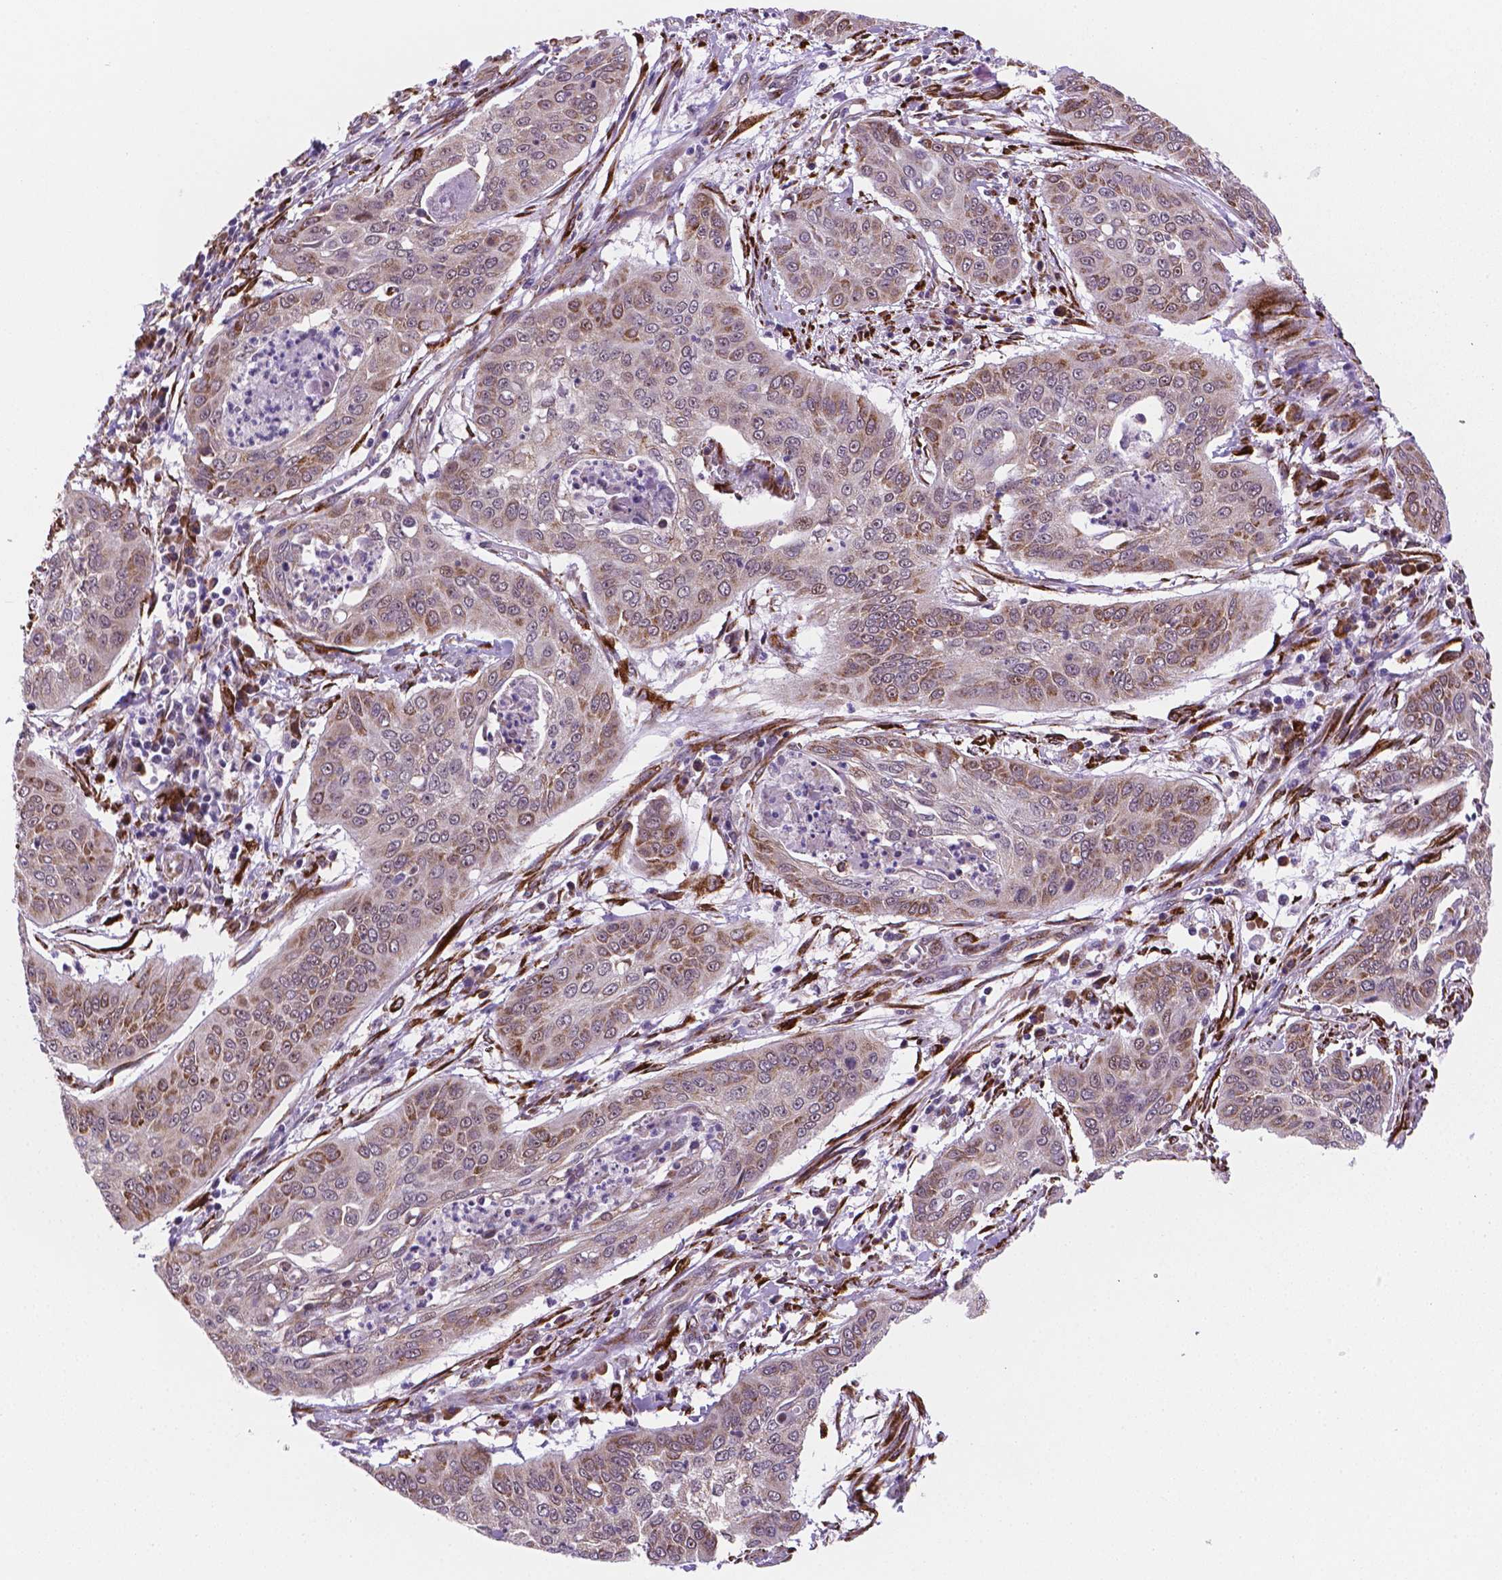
{"staining": {"intensity": "moderate", "quantity": "<25%", "location": "cytoplasmic/membranous"}, "tissue": "cervical cancer", "cell_type": "Tumor cells", "image_type": "cancer", "snomed": [{"axis": "morphology", "description": "Squamous cell carcinoma, NOS"}, {"axis": "topography", "description": "Cervix"}], "caption": "Human cervical cancer (squamous cell carcinoma) stained with a protein marker shows moderate staining in tumor cells.", "gene": "FNIP1", "patient": {"sex": "female", "age": 39}}